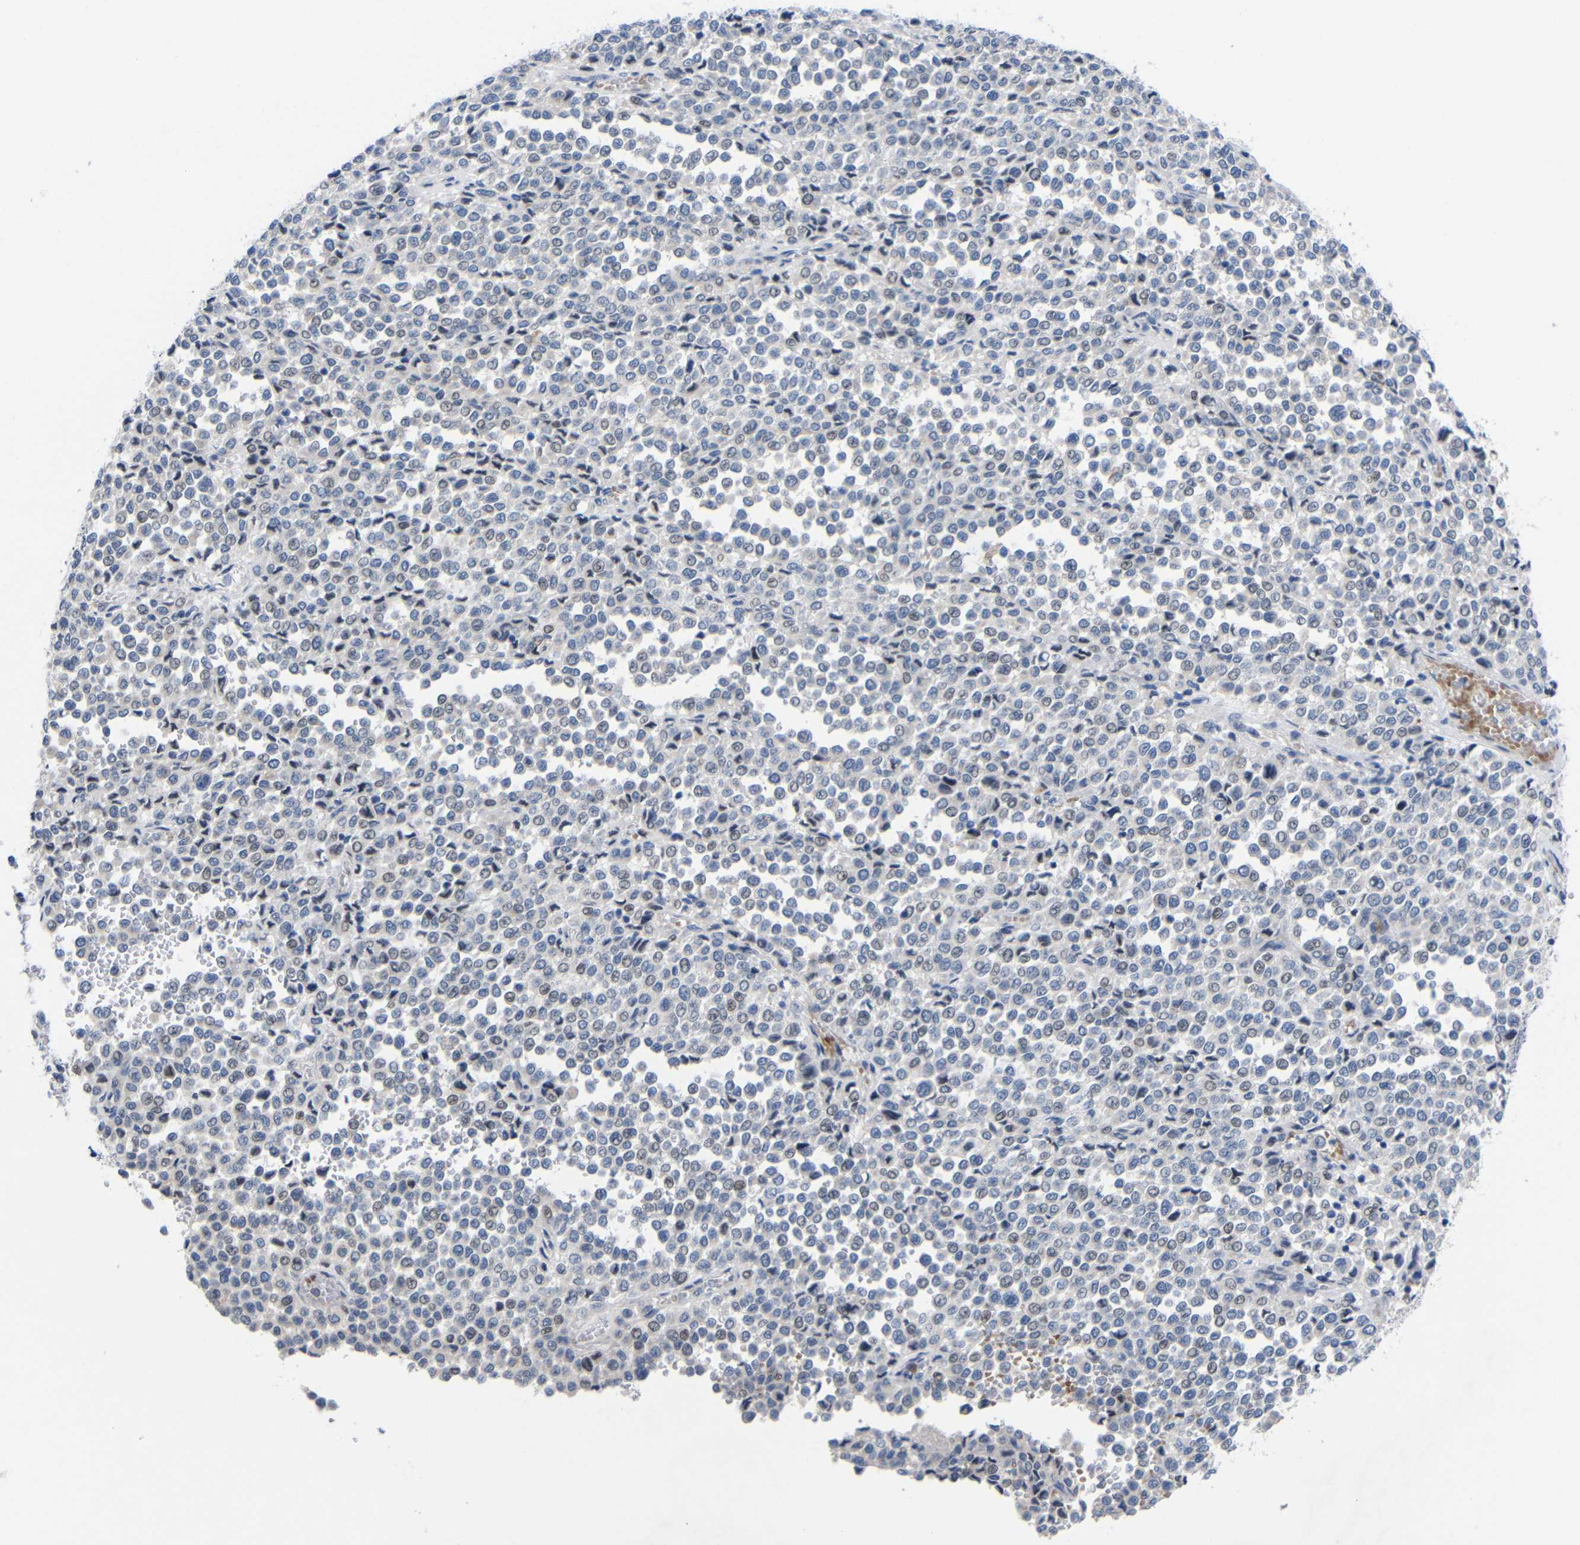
{"staining": {"intensity": "weak", "quantity": "<25%", "location": "nuclear"}, "tissue": "melanoma", "cell_type": "Tumor cells", "image_type": "cancer", "snomed": [{"axis": "morphology", "description": "Malignant melanoma, Metastatic site"}, {"axis": "topography", "description": "Pancreas"}], "caption": "IHC micrograph of neoplastic tissue: human malignant melanoma (metastatic site) stained with DAB (3,3'-diaminobenzidine) reveals no significant protein expression in tumor cells.", "gene": "CMTM1", "patient": {"sex": "female", "age": 30}}